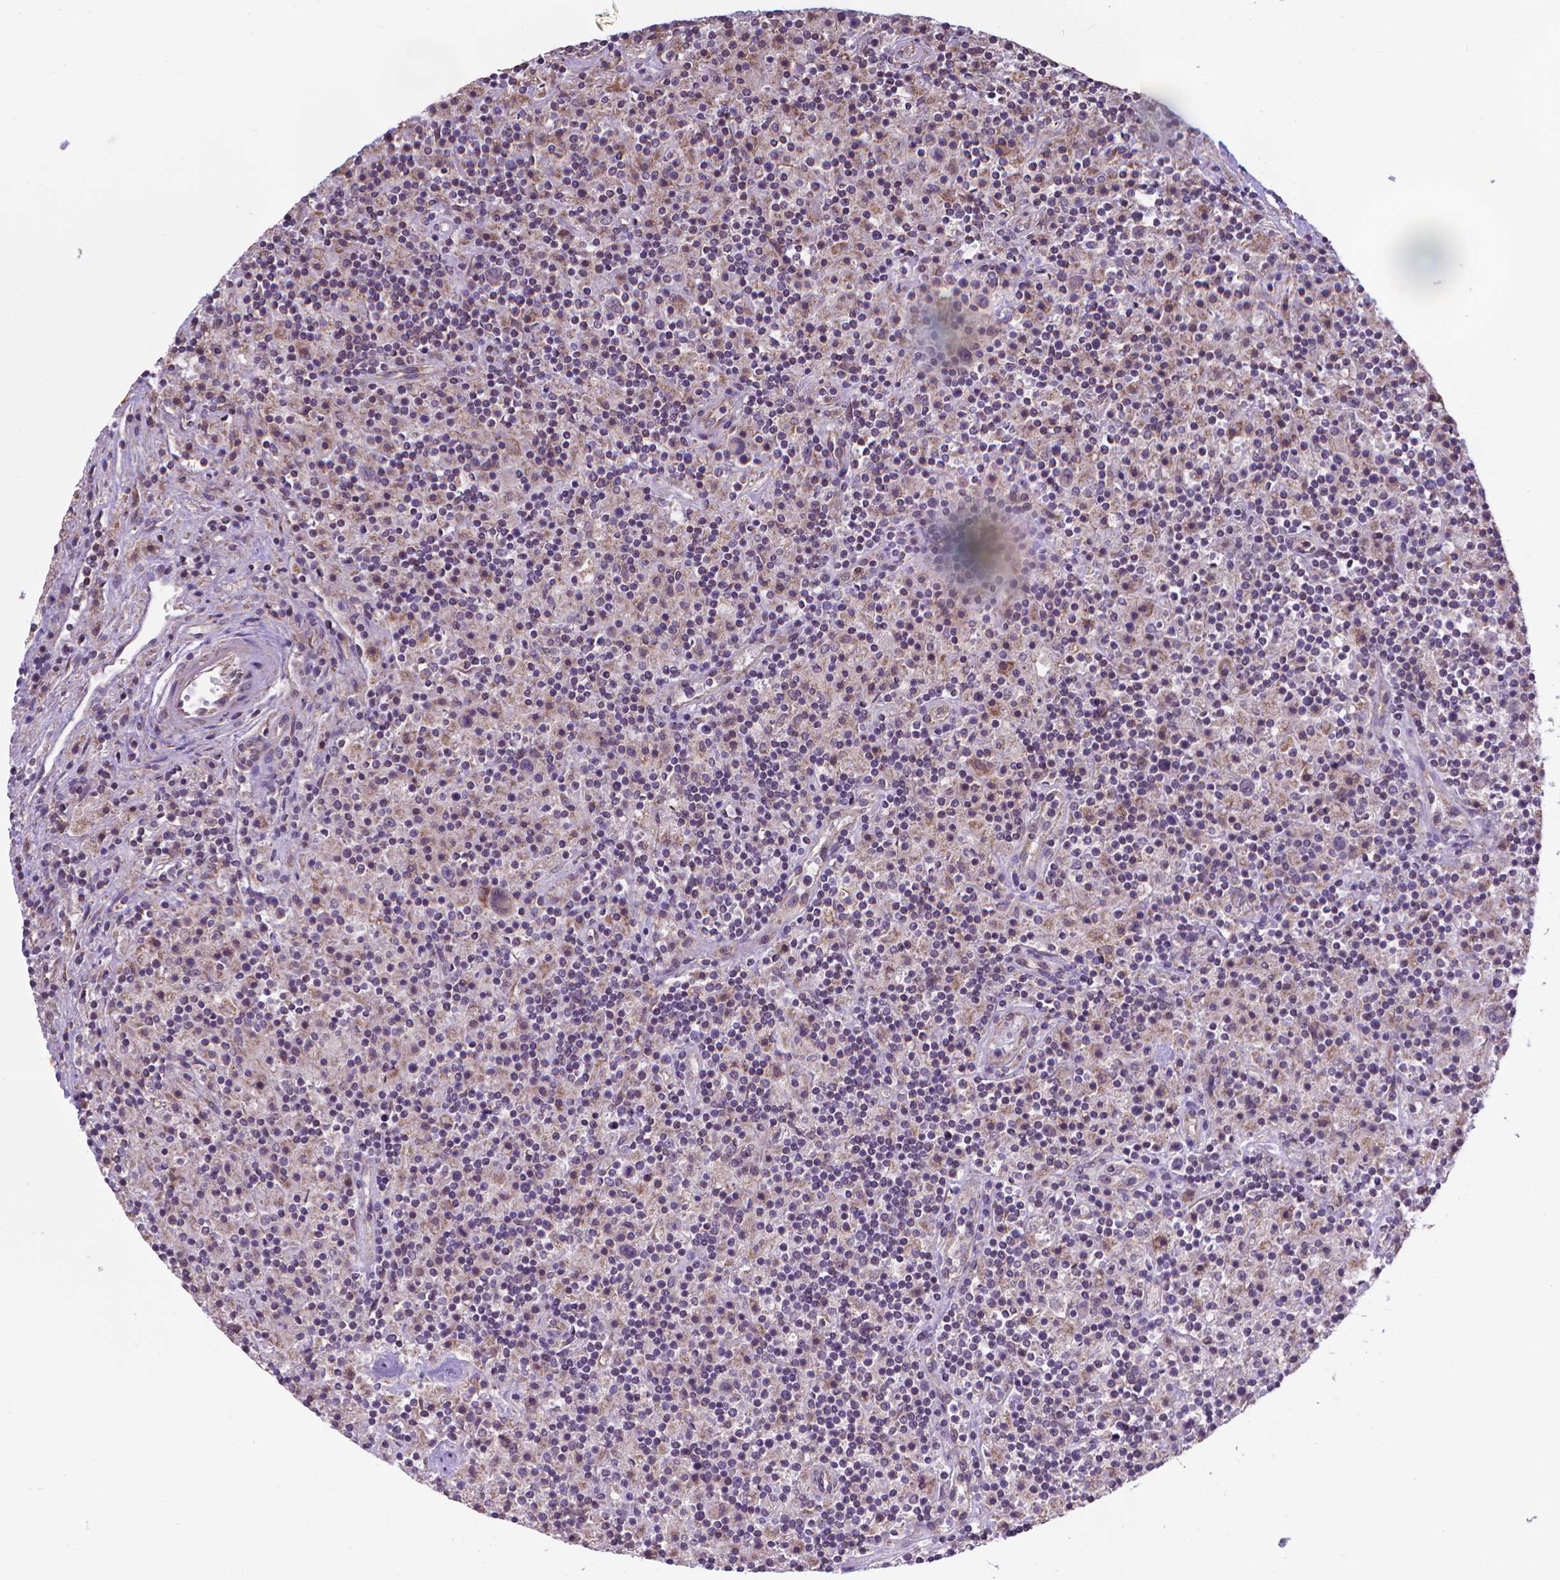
{"staining": {"intensity": "negative", "quantity": "none", "location": "none"}, "tissue": "lymphoma", "cell_type": "Tumor cells", "image_type": "cancer", "snomed": [{"axis": "morphology", "description": "Hodgkin's disease, NOS"}, {"axis": "topography", "description": "Lymph node"}], "caption": "Immunohistochemical staining of human Hodgkin's disease reveals no significant expression in tumor cells. (IHC, brightfield microscopy, high magnification).", "gene": "GPR63", "patient": {"sex": "male", "age": 70}}